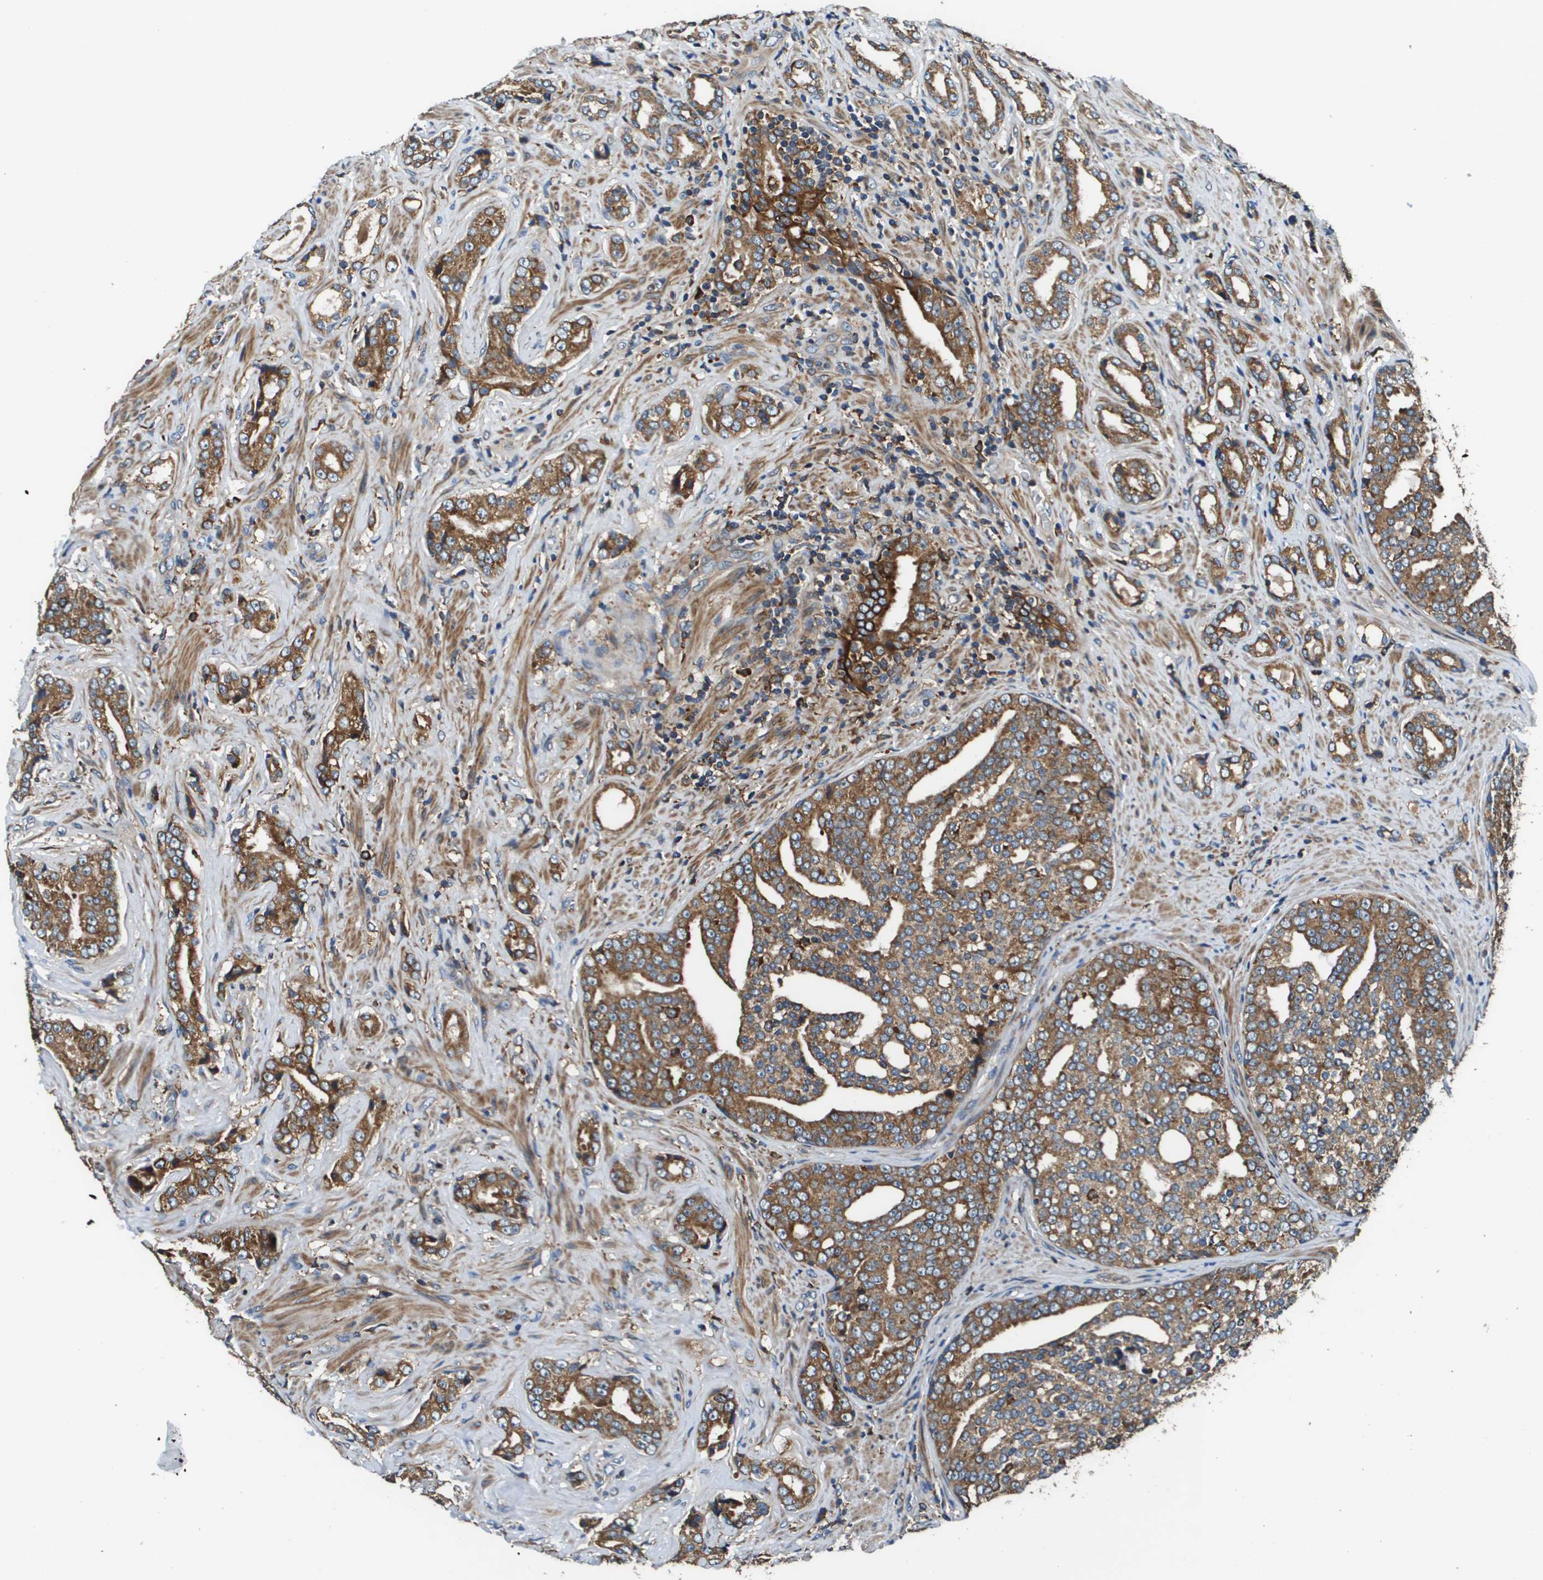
{"staining": {"intensity": "moderate", "quantity": ">75%", "location": "cytoplasmic/membranous"}, "tissue": "prostate cancer", "cell_type": "Tumor cells", "image_type": "cancer", "snomed": [{"axis": "morphology", "description": "Adenocarcinoma, High grade"}, {"axis": "topography", "description": "Prostate"}], "caption": "High-power microscopy captured an IHC image of prostate cancer (high-grade adenocarcinoma), revealing moderate cytoplasmic/membranous positivity in about >75% of tumor cells.", "gene": "CNPY3", "patient": {"sex": "male", "age": 71}}